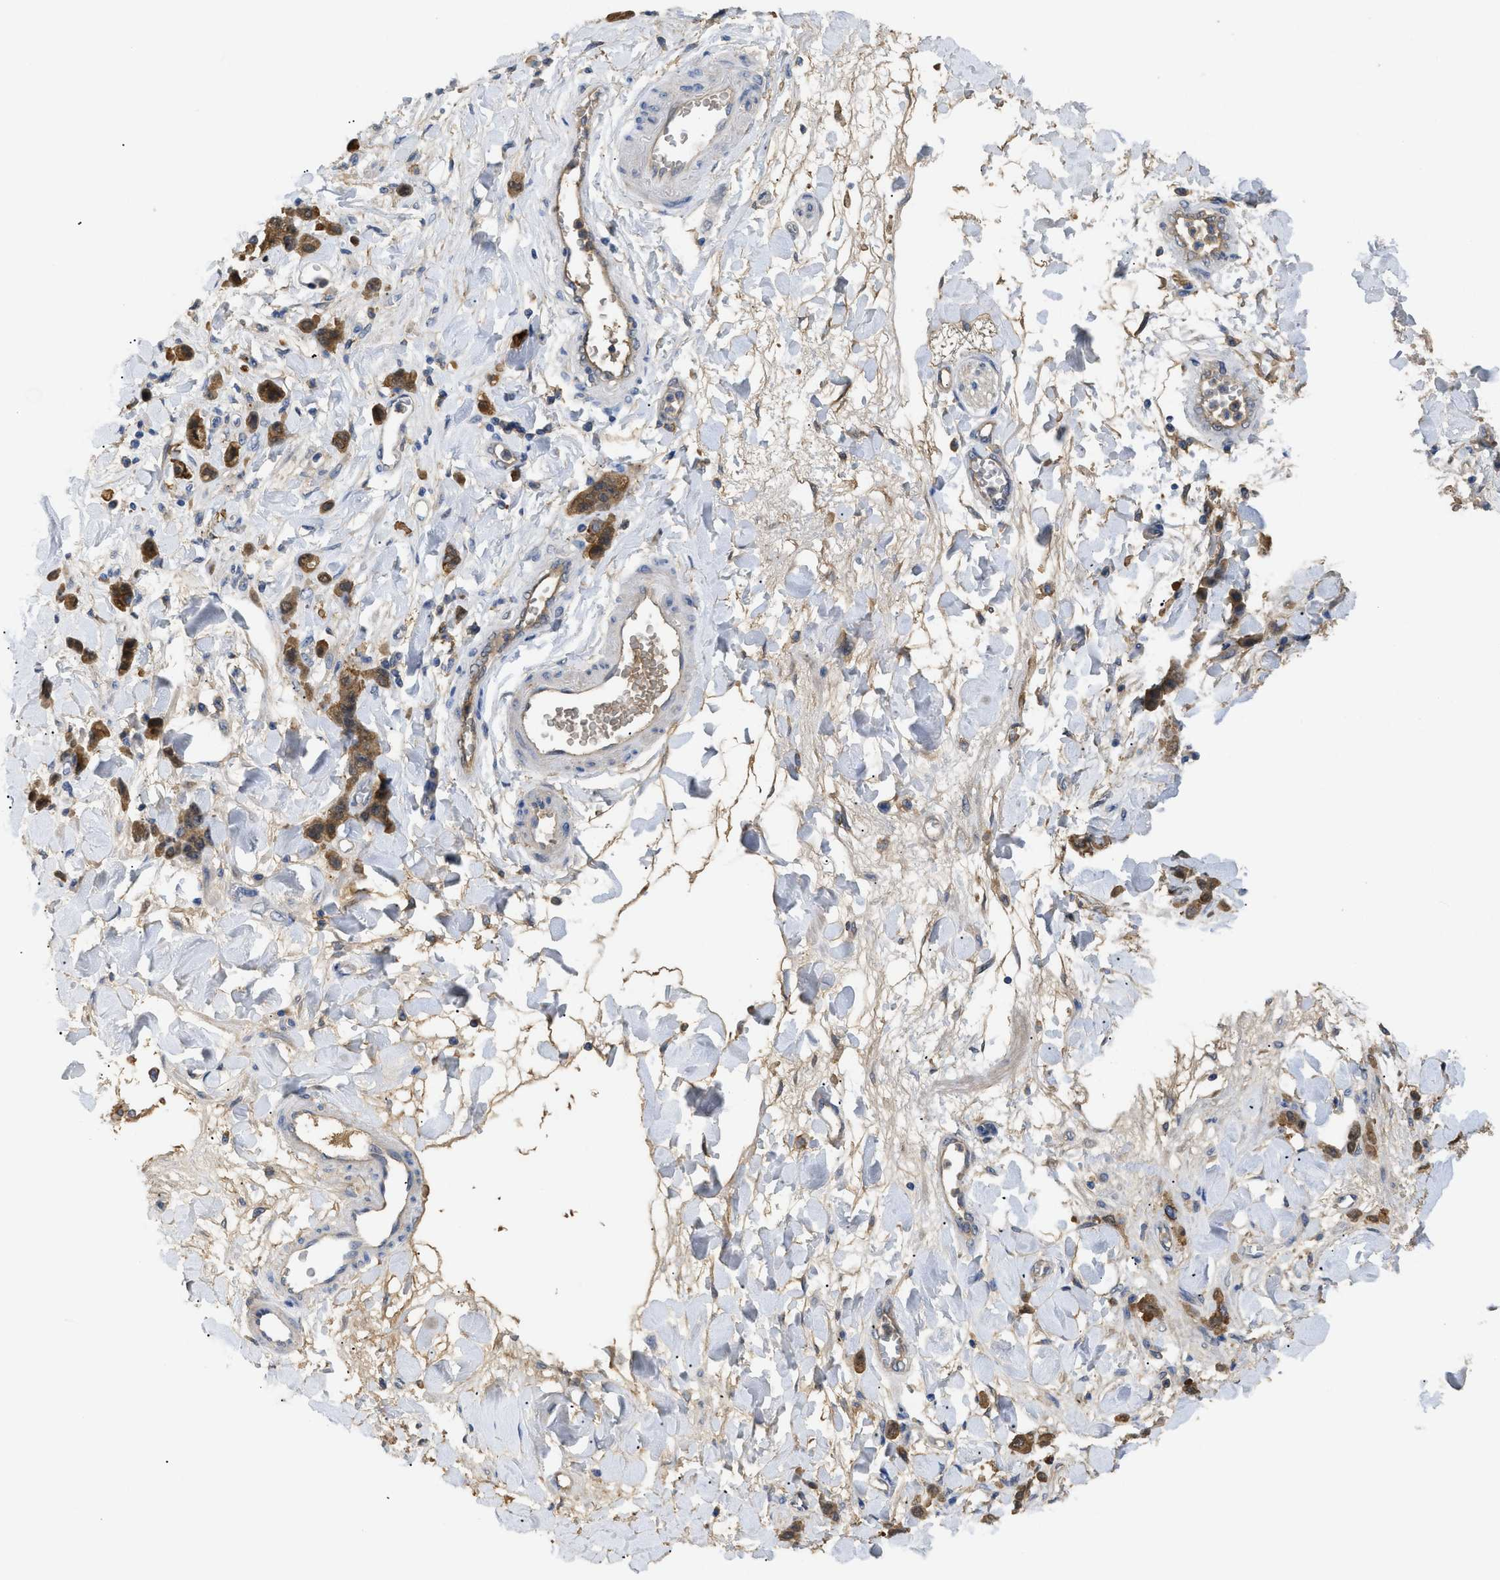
{"staining": {"intensity": "moderate", "quantity": ">75%", "location": "cytoplasmic/membranous"}, "tissue": "stomach cancer", "cell_type": "Tumor cells", "image_type": "cancer", "snomed": [{"axis": "morphology", "description": "Normal tissue, NOS"}, {"axis": "morphology", "description": "Adenocarcinoma, NOS"}, {"axis": "topography", "description": "Stomach"}], "caption": "Brown immunohistochemical staining in human adenocarcinoma (stomach) reveals moderate cytoplasmic/membranous staining in approximately >75% of tumor cells.", "gene": "ANXA4", "patient": {"sex": "male", "age": 82}}